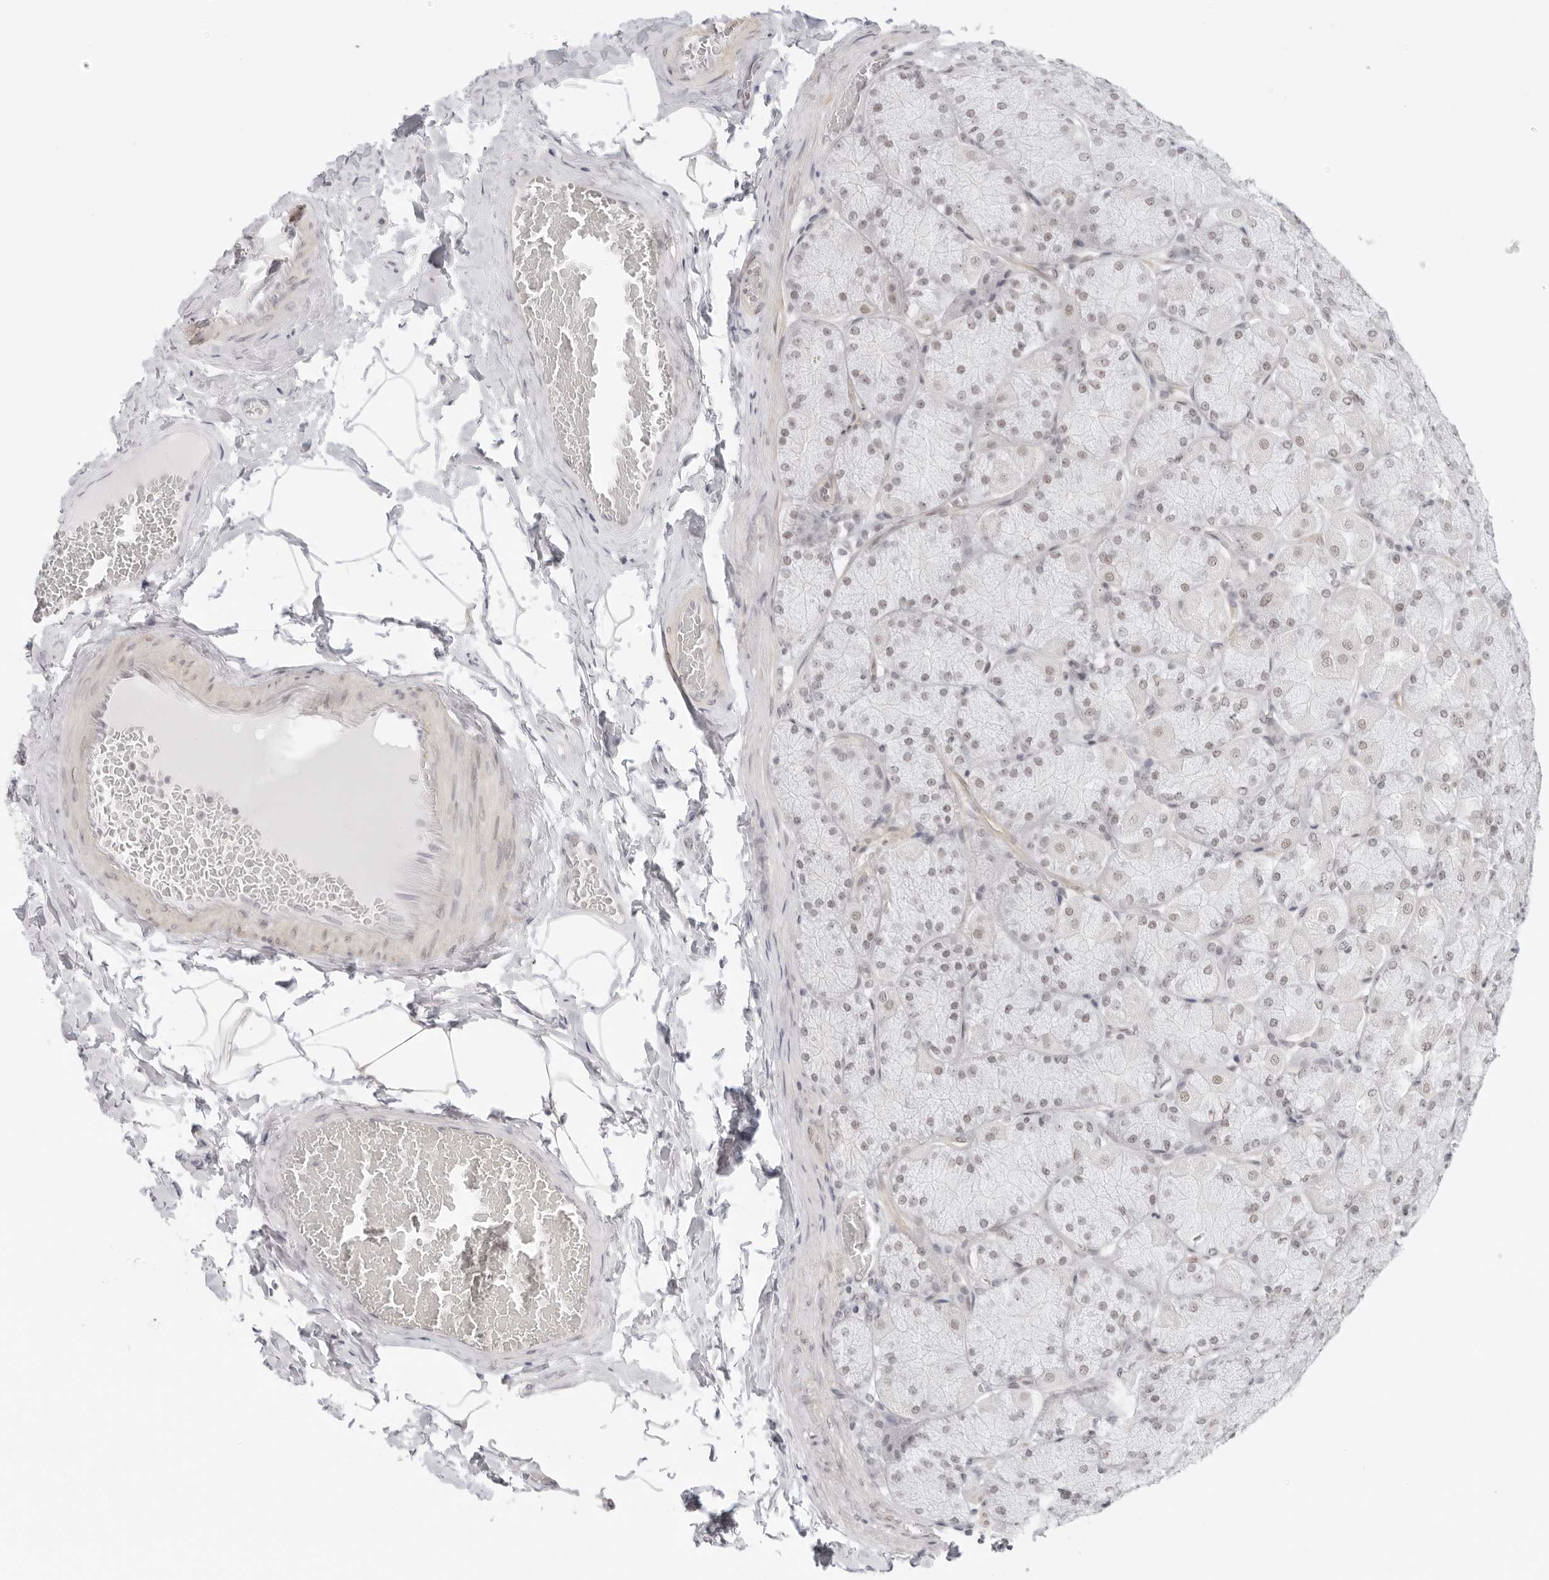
{"staining": {"intensity": "moderate", "quantity": "25%-75%", "location": "nuclear"}, "tissue": "stomach", "cell_type": "Glandular cells", "image_type": "normal", "snomed": [{"axis": "morphology", "description": "Normal tissue, NOS"}, {"axis": "topography", "description": "Stomach, upper"}], "caption": "The immunohistochemical stain labels moderate nuclear expression in glandular cells of benign stomach. (IHC, brightfield microscopy, high magnification).", "gene": "TCIM", "patient": {"sex": "female", "age": 56}}